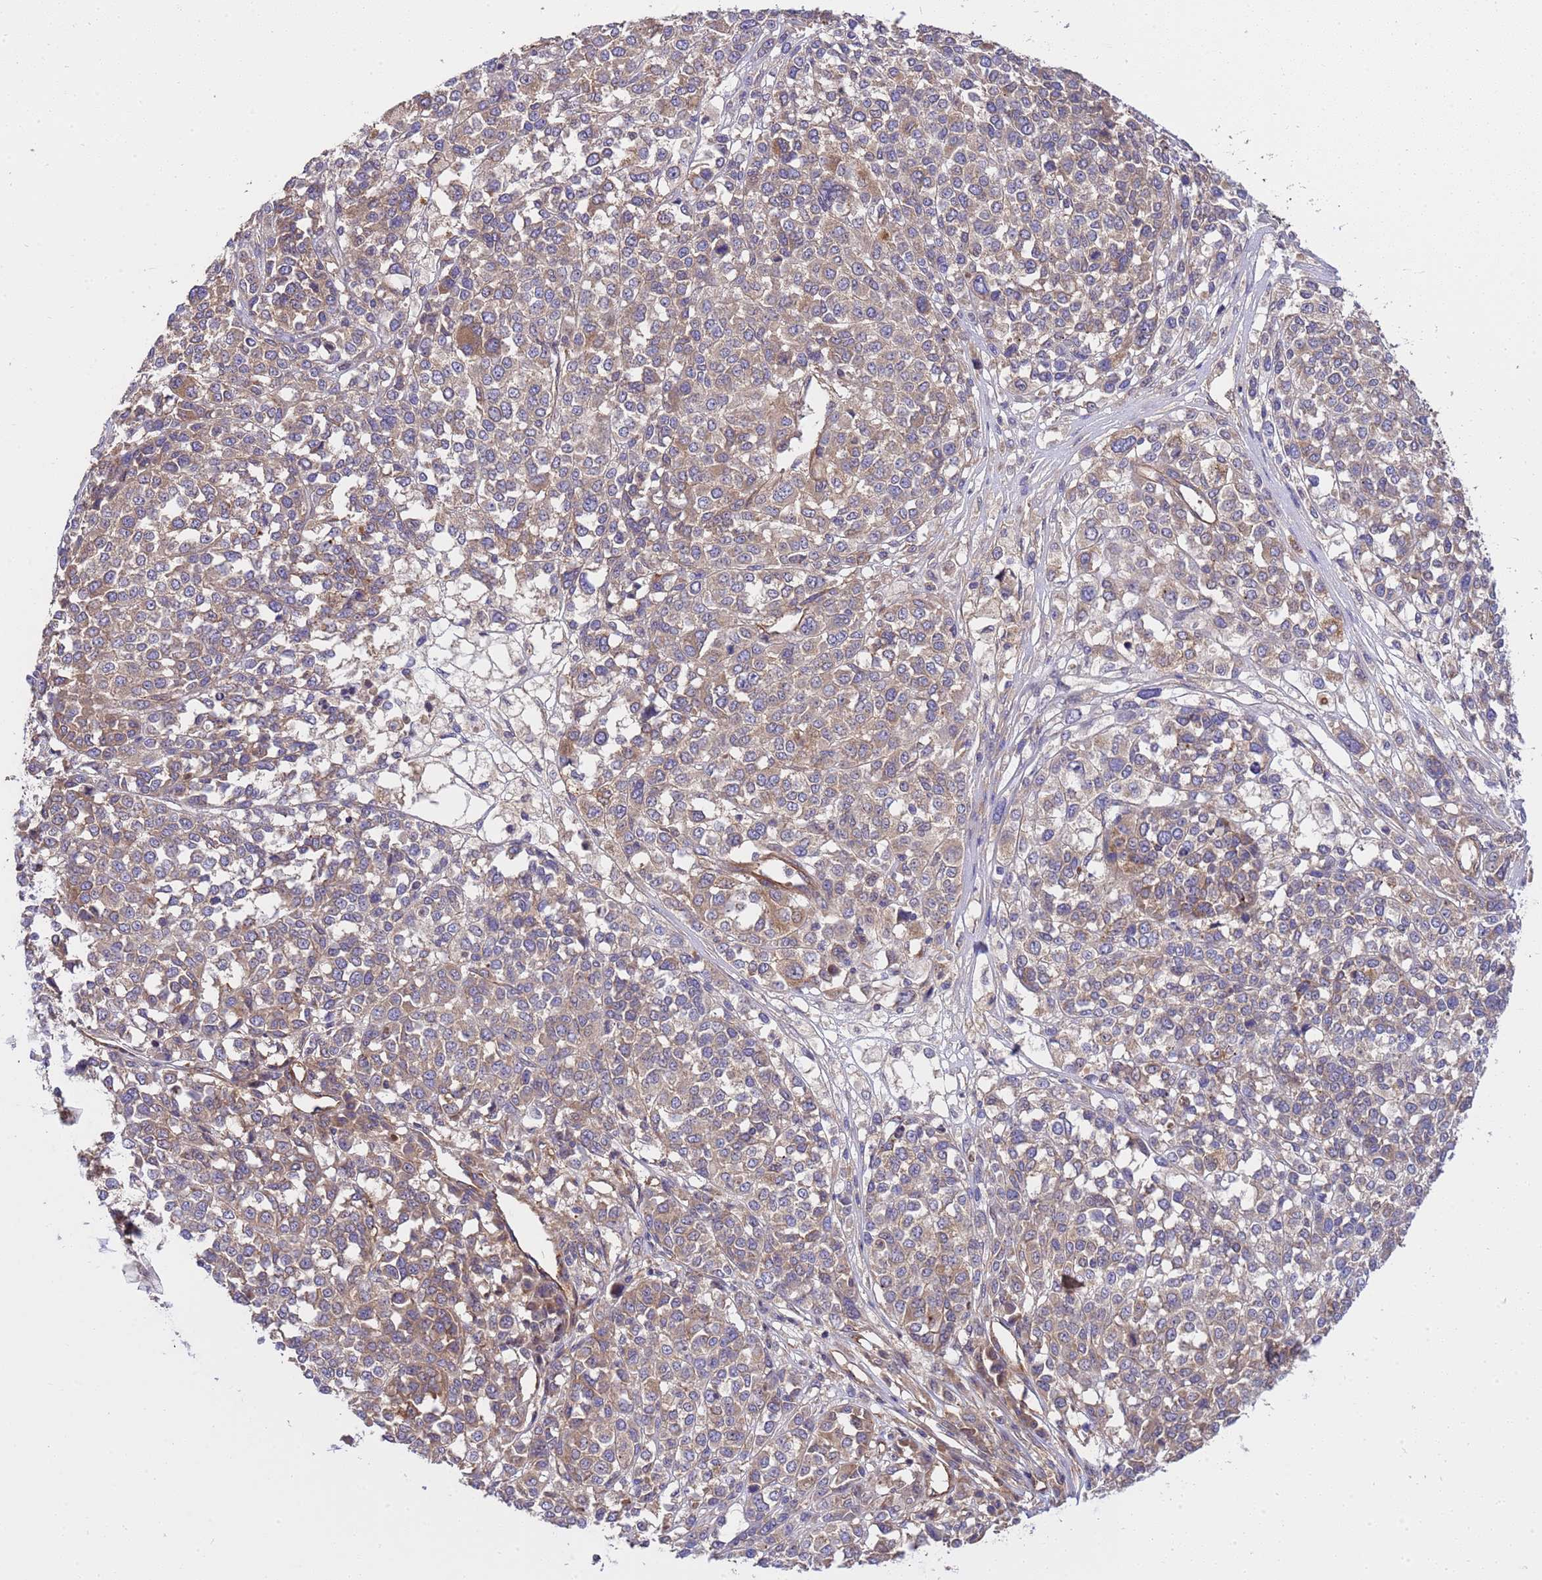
{"staining": {"intensity": "moderate", "quantity": "25%-75%", "location": "cytoplasmic/membranous"}, "tissue": "melanoma", "cell_type": "Tumor cells", "image_type": "cancer", "snomed": [{"axis": "morphology", "description": "Malignant melanoma, Metastatic site"}, {"axis": "topography", "description": "Lymph node"}], "caption": "Human melanoma stained for a protein (brown) exhibits moderate cytoplasmic/membranous positive staining in approximately 25%-75% of tumor cells.", "gene": "SMCO3", "patient": {"sex": "male", "age": 44}}